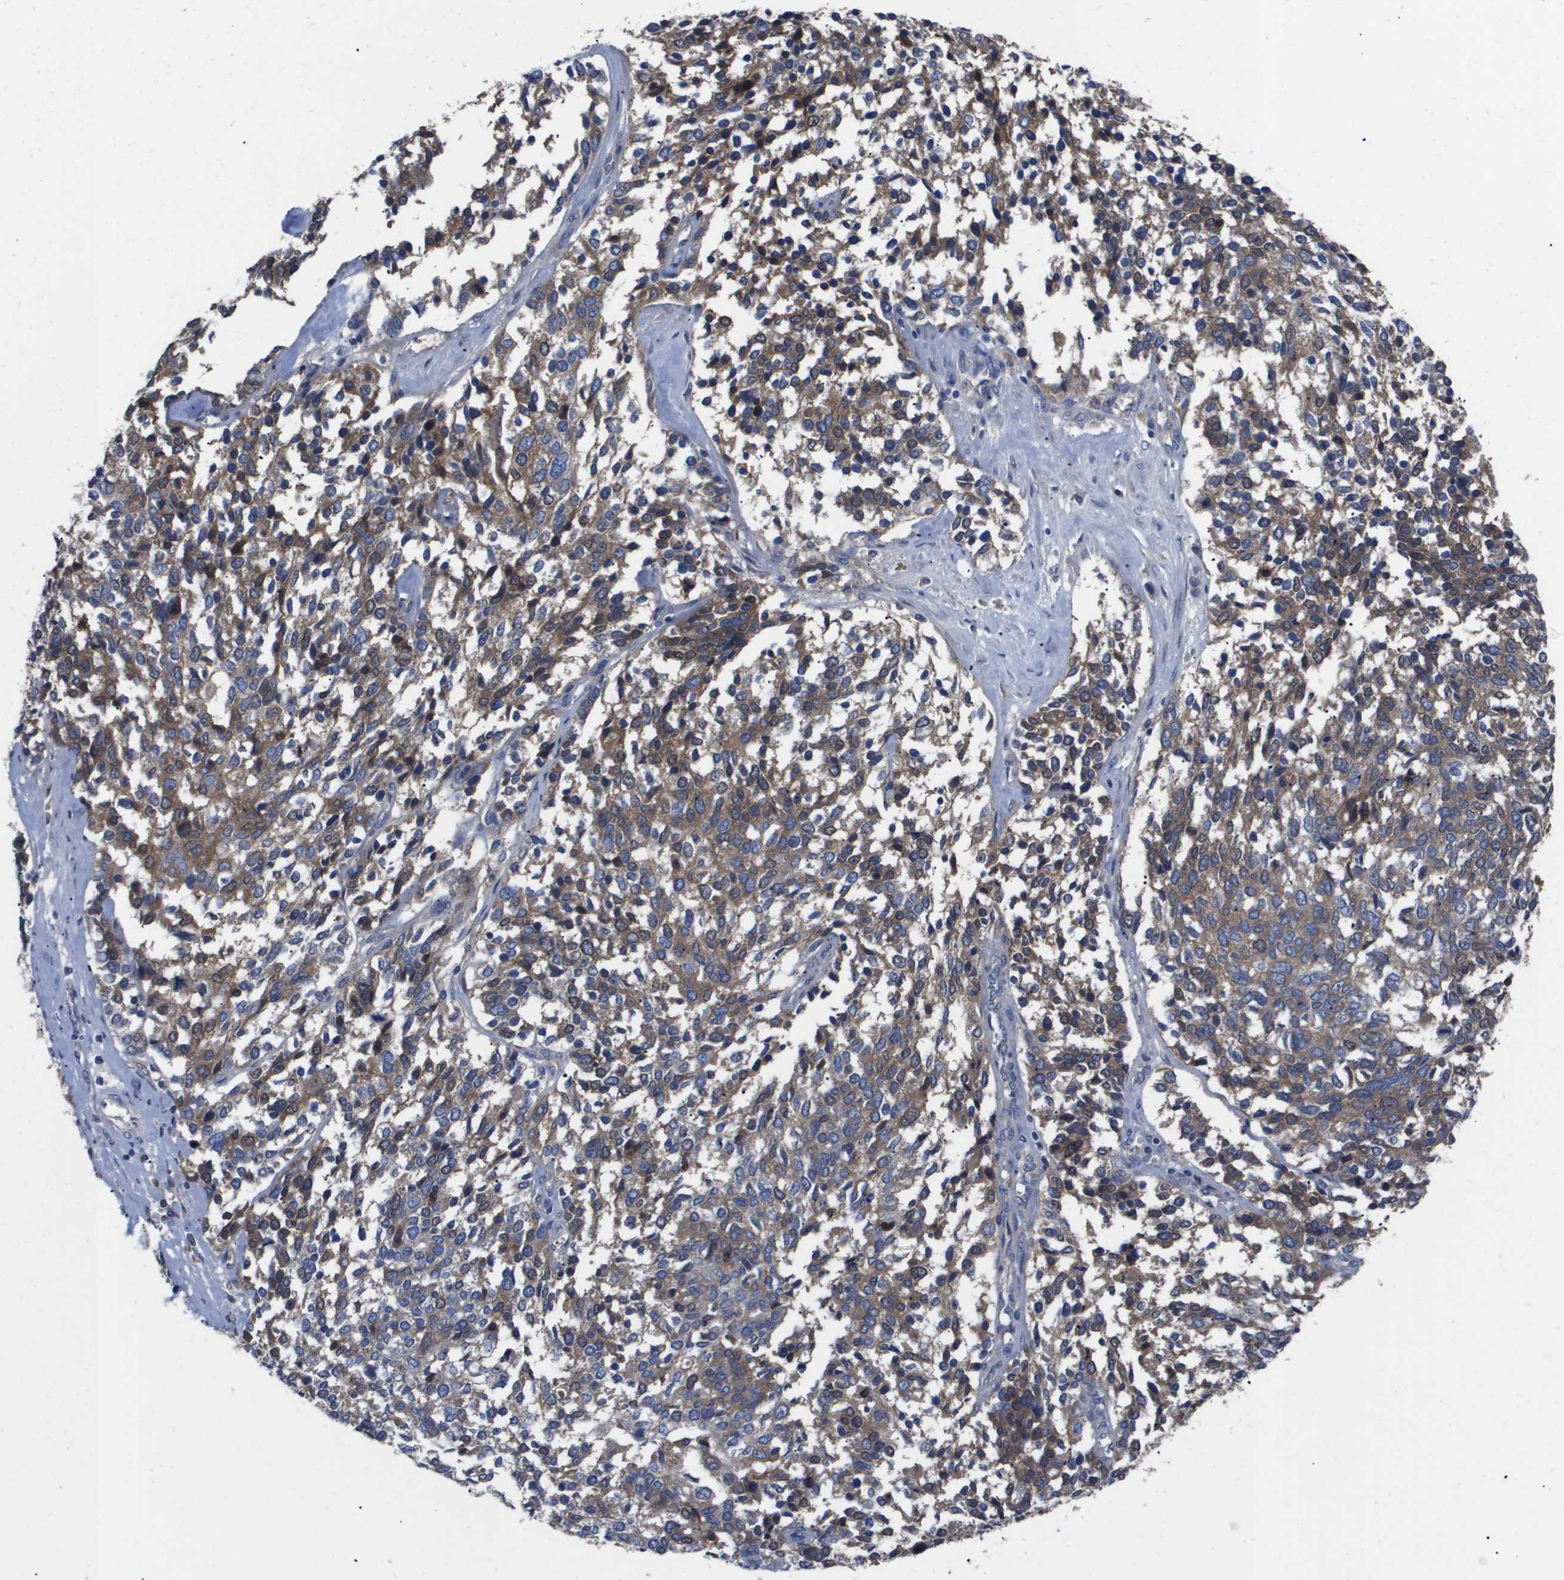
{"staining": {"intensity": "moderate", "quantity": ">75%", "location": "cytoplasmic/membranous"}, "tissue": "ovarian cancer", "cell_type": "Tumor cells", "image_type": "cancer", "snomed": [{"axis": "morphology", "description": "Cystadenocarcinoma, serous, NOS"}, {"axis": "topography", "description": "Ovary"}], "caption": "An image showing moderate cytoplasmic/membranous expression in about >75% of tumor cells in ovarian cancer (serous cystadenocarcinoma), as visualized by brown immunohistochemical staining.", "gene": "SERPINA6", "patient": {"sex": "female", "age": 44}}